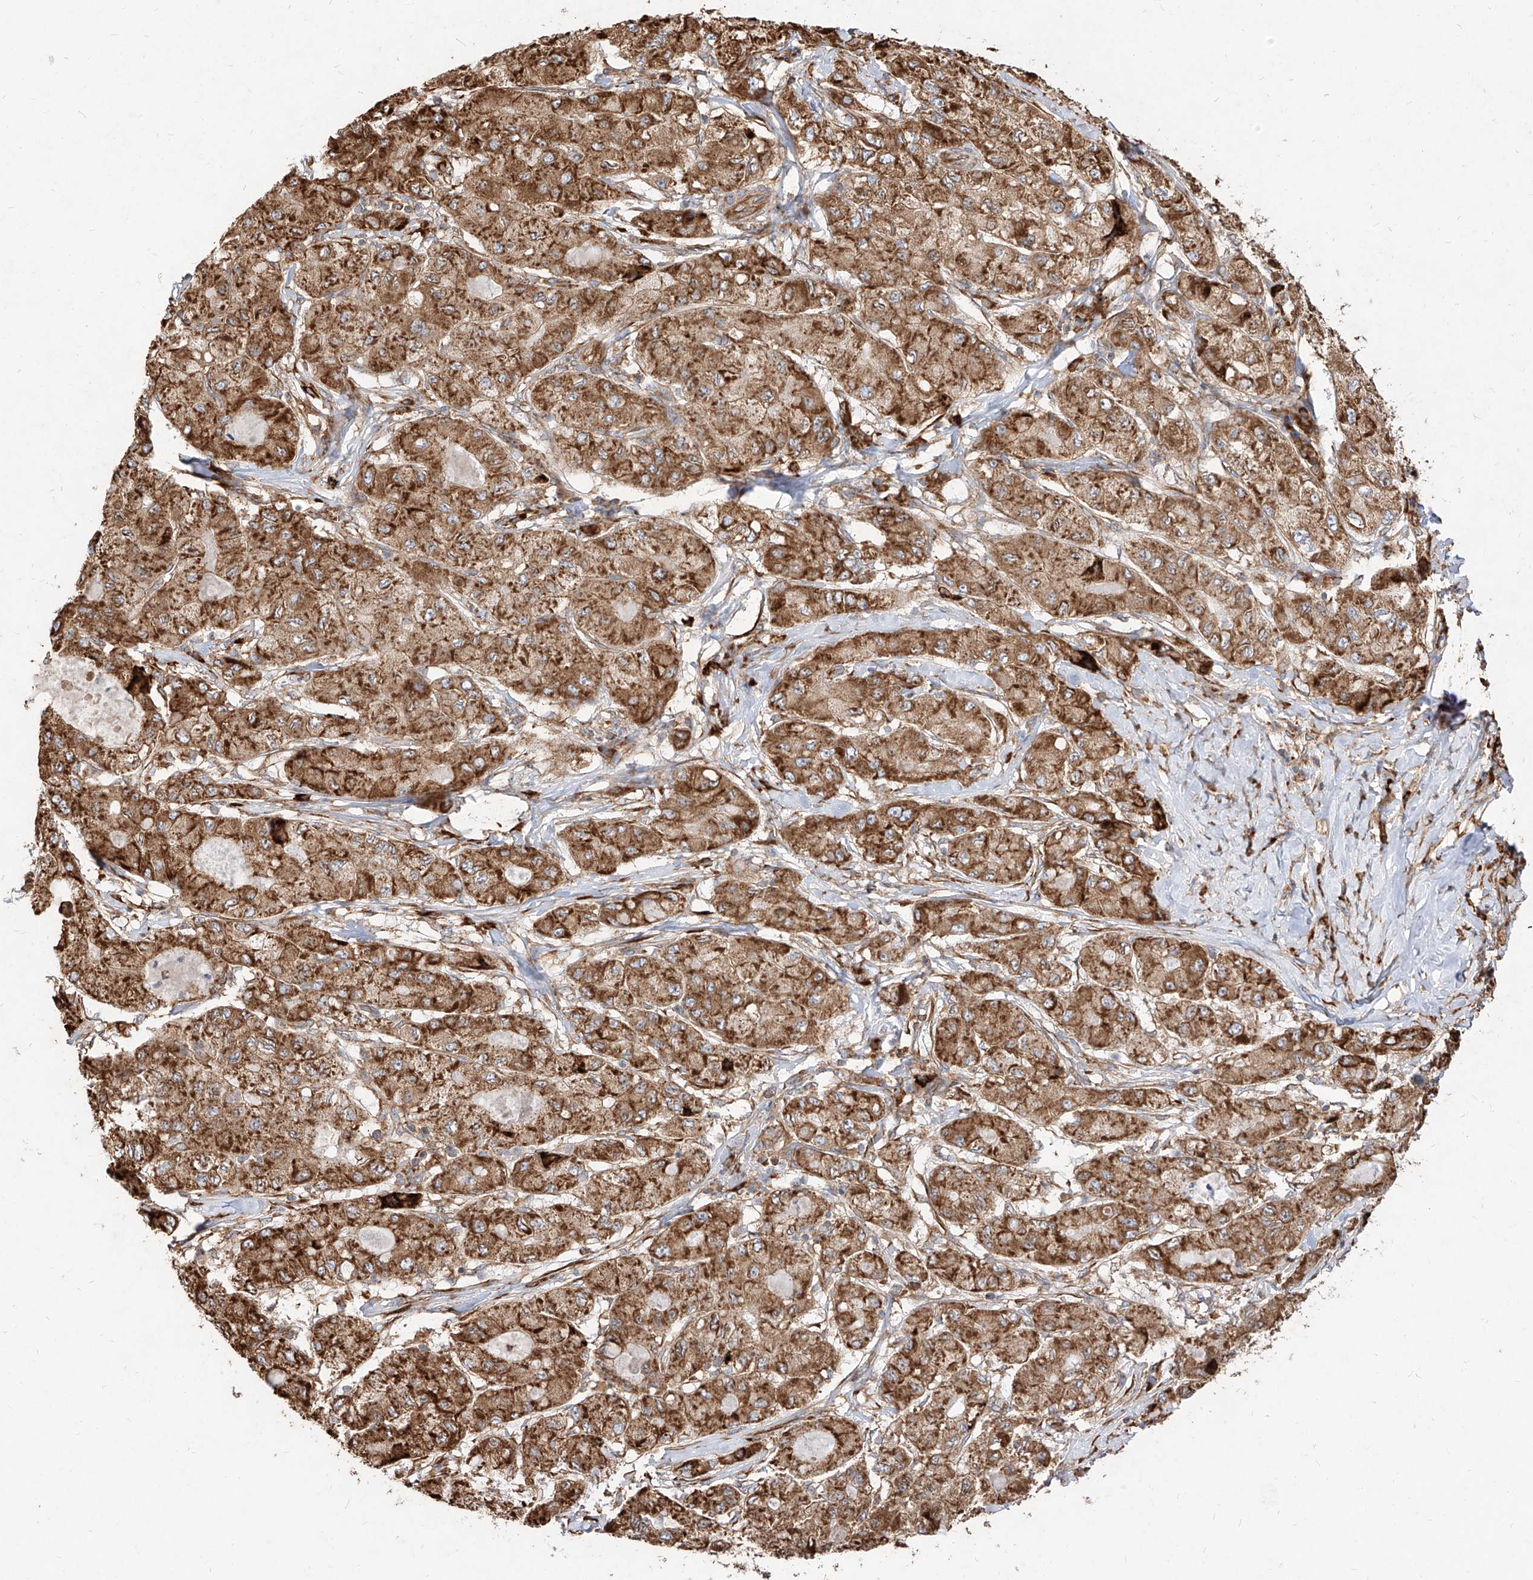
{"staining": {"intensity": "strong", "quantity": ">75%", "location": "cytoplasmic/membranous"}, "tissue": "liver cancer", "cell_type": "Tumor cells", "image_type": "cancer", "snomed": [{"axis": "morphology", "description": "Carcinoma, Hepatocellular, NOS"}, {"axis": "topography", "description": "Liver"}], "caption": "Brown immunohistochemical staining in liver cancer (hepatocellular carcinoma) shows strong cytoplasmic/membranous expression in about >75% of tumor cells. The staining was performed using DAB, with brown indicating positive protein expression. Nuclei are stained blue with hematoxylin.", "gene": "RPS25", "patient": {"sex": "male", "age": 80}}